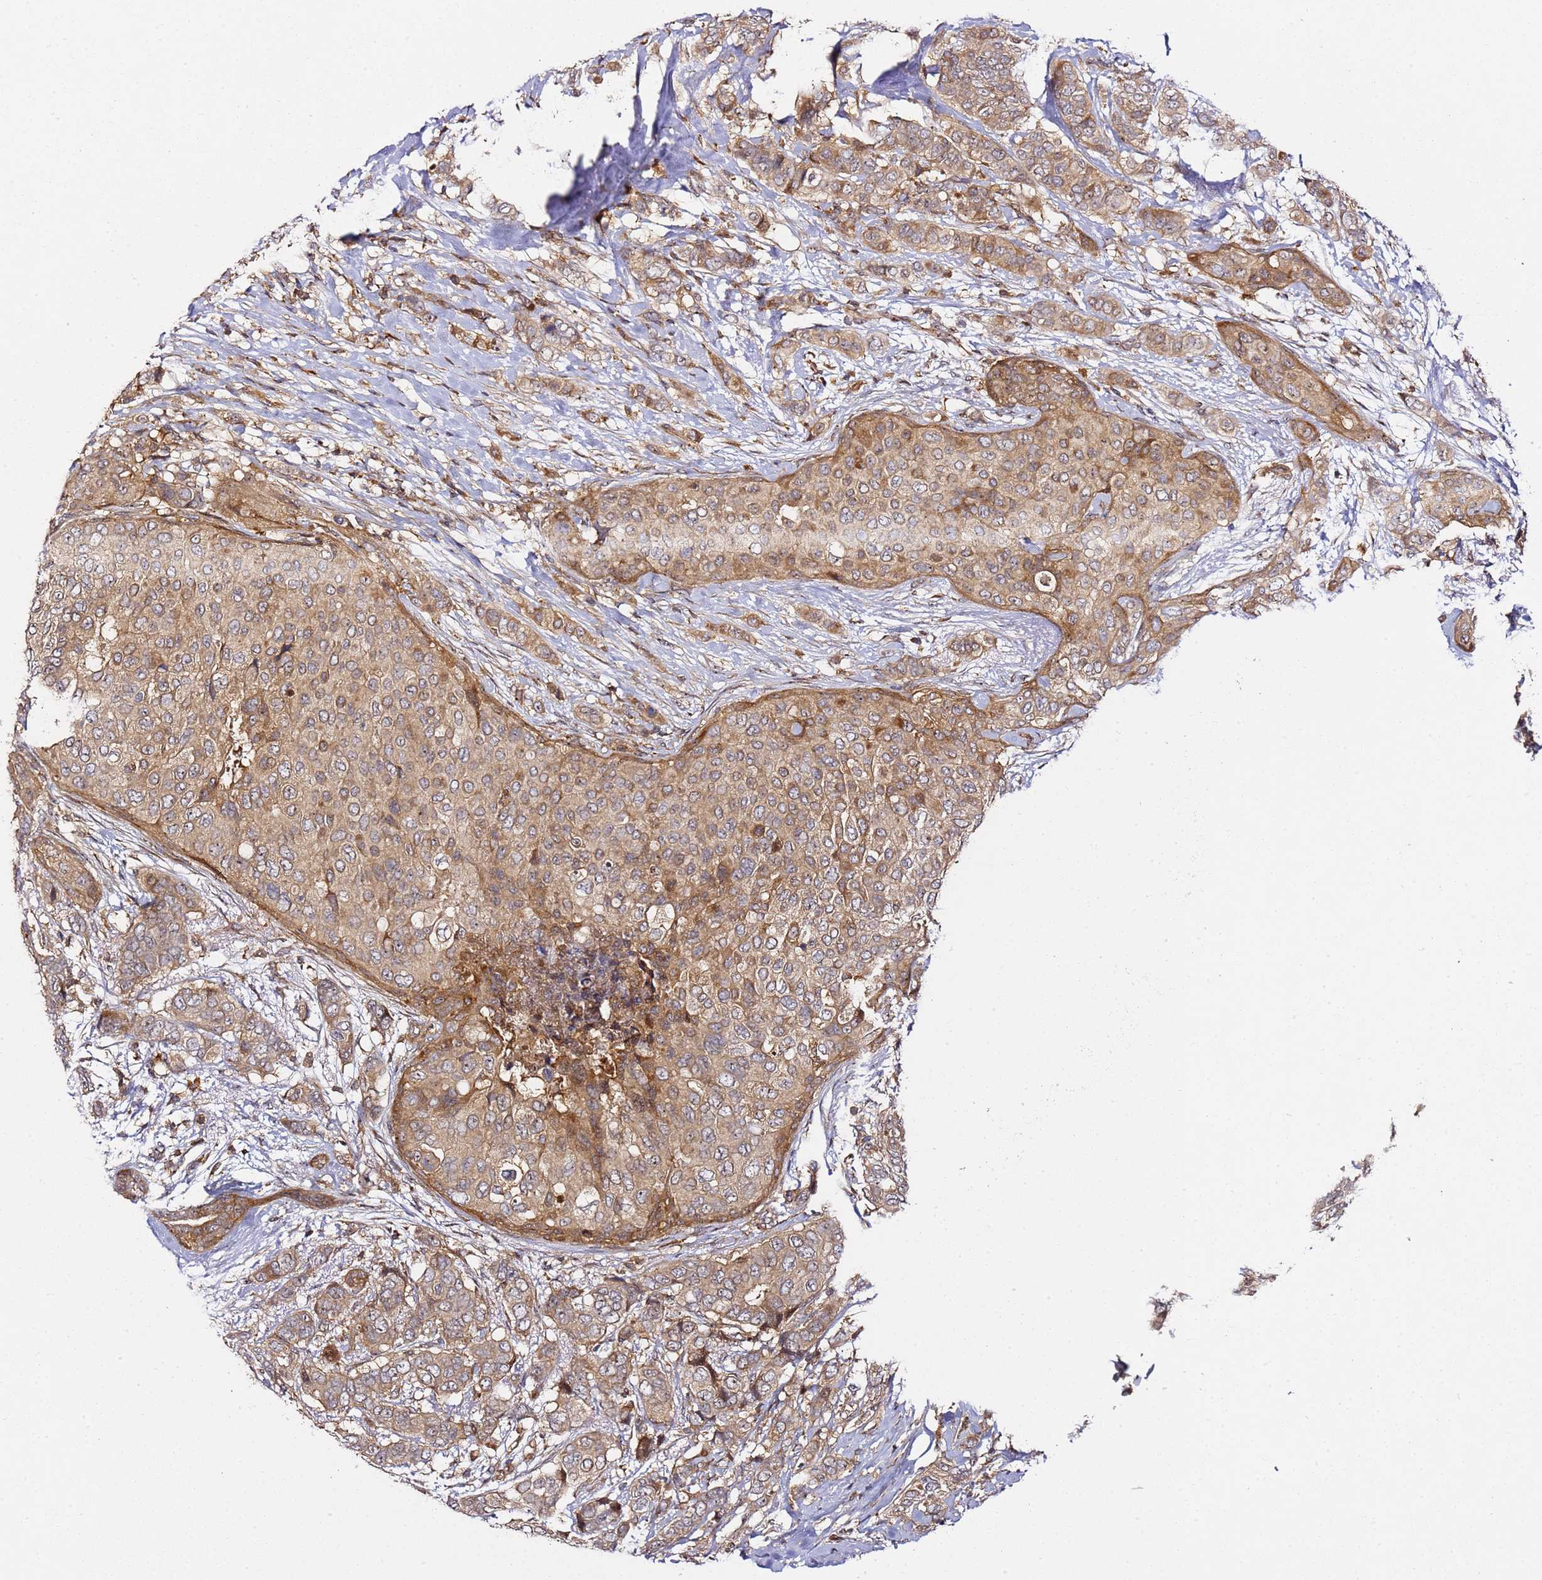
{"staining": {"intensity": "moderate", "quantity": ">75%", "location": "cytoplasmic/membranous"}, "tissue": "breast cancer", "cell_type": "Tumor cells", "image_type": "cancer", "snomed": [{"axis": "morphology", "description": "Lobular carcinoma"}, {"axis": "topography", "description": "Breast"}], "caption": "Approximately >75% of tumor cells in human breast lobular carcinoma display moderate cytoplasmic/membranous protein staining as visualized by brown immunohistochemical staining.", "gene": "PRMT7", "patient": {"sex": "female", "age": 51}}